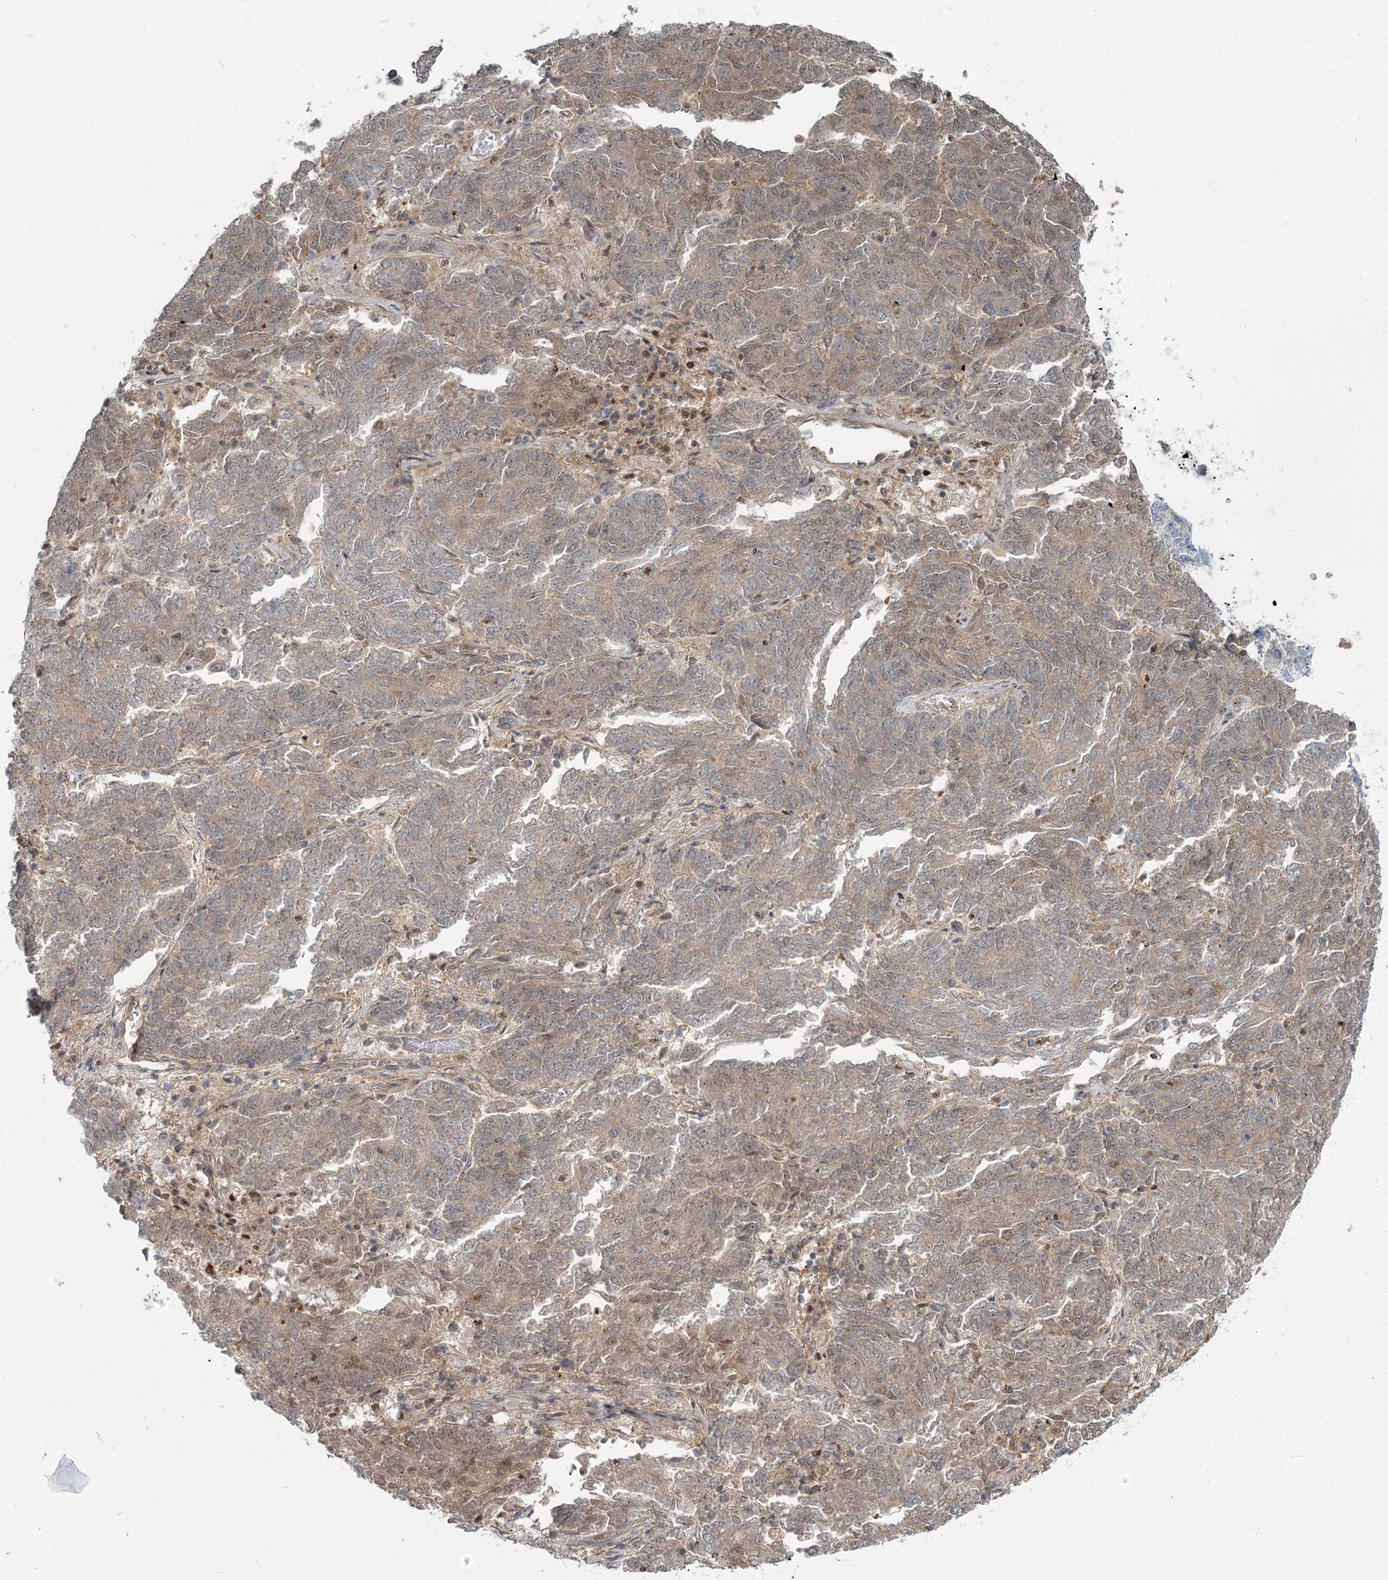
{"staining": {"intensity": "moderate", "quantity": "25%-75%", "location": "cytoplasmic/membranous,nuclear"}, "tissue": "endometrial cancer", "cell_type": "Tumor cells", "image_type": "cancer", "snomed": [{"axis": "morphology", "description": "Adenocarcinoma, NOS"}, {"axis": "topography", "description": "Endometrium"}], "caption": "Adenocarcinoma (endometrial) stained for a protein (brown) demonstrates moderate cytoplasmic/membranous and nuclear positive staining in about 25%-75% of tumor cells.", "gene": "THNSL1", "patient": {"sex": "female", "age": 80}}